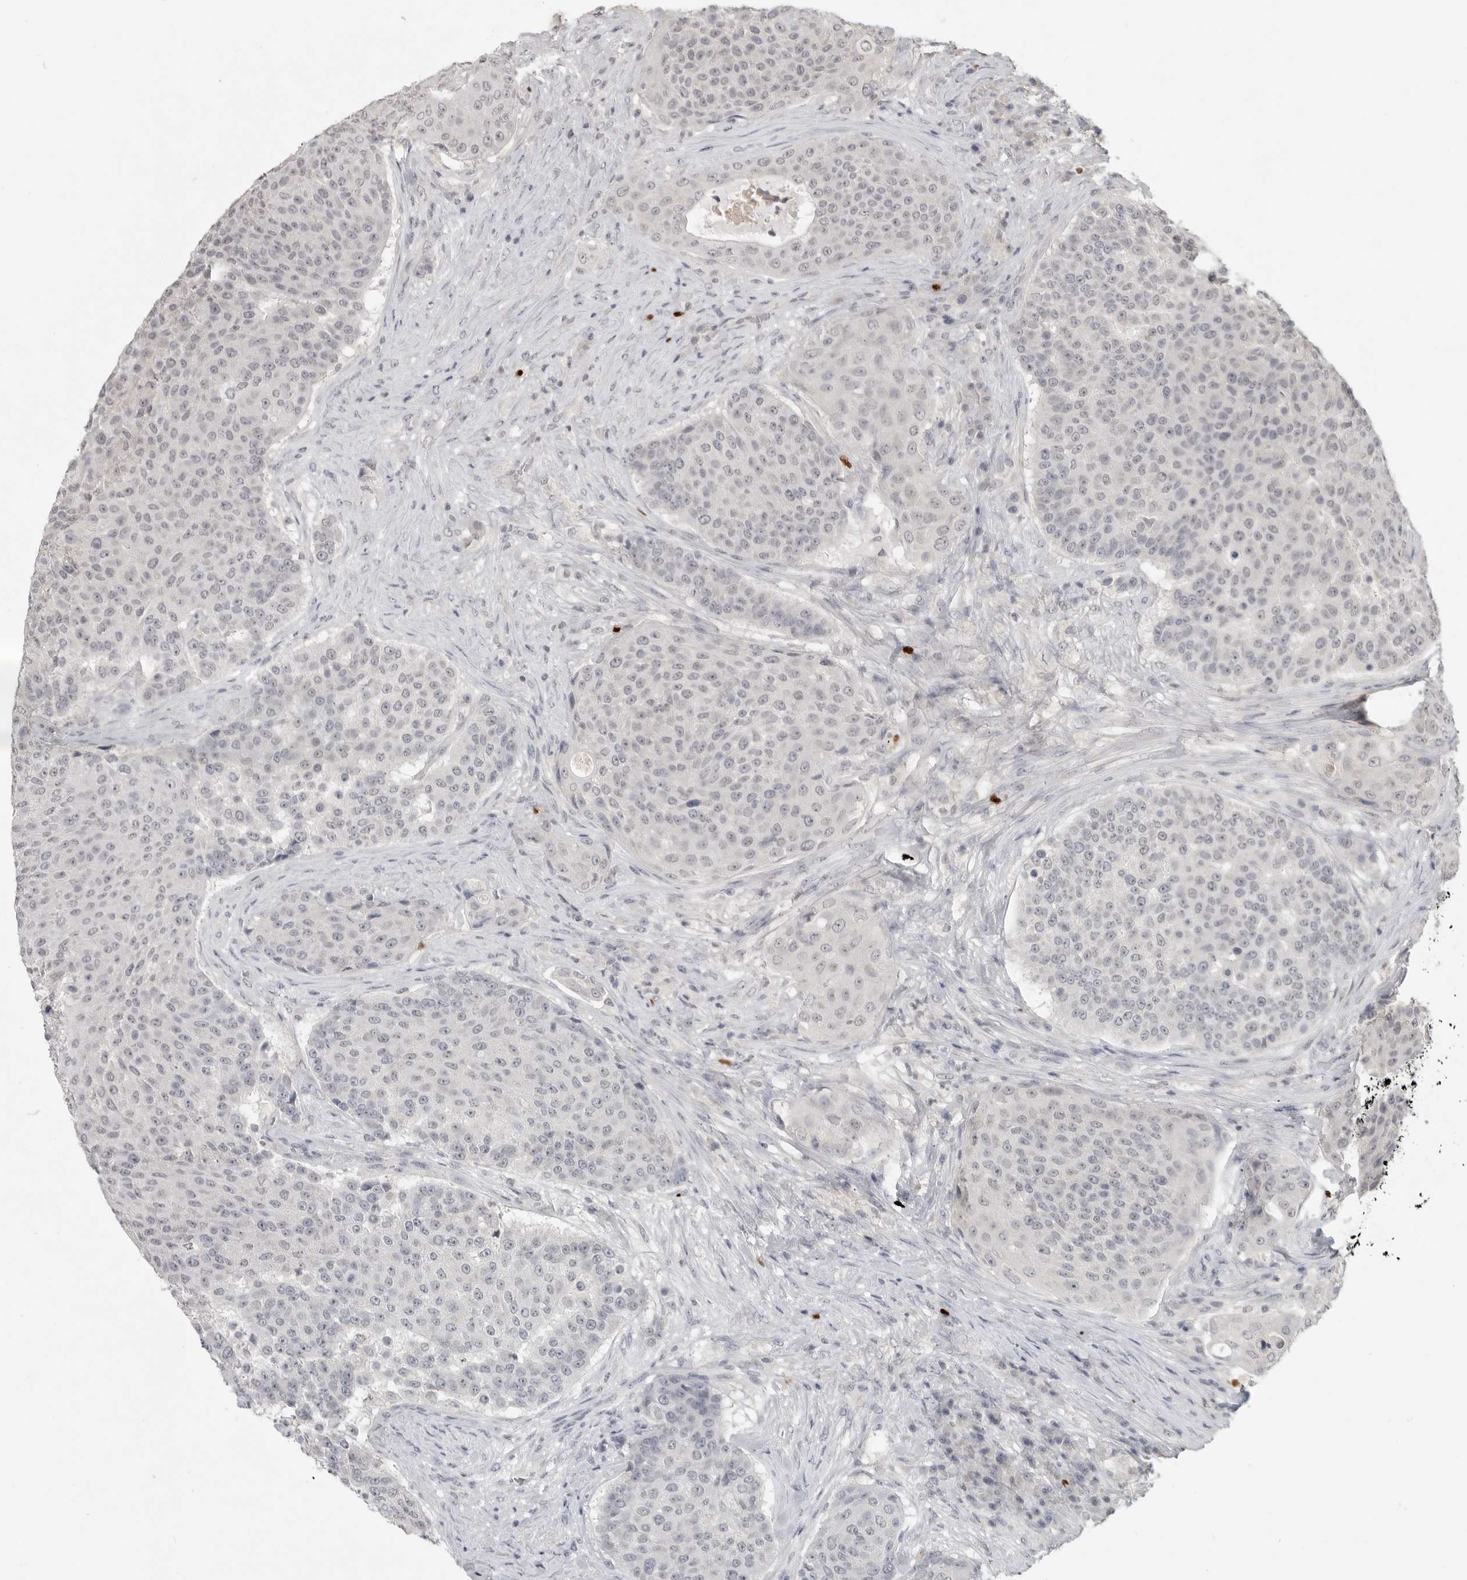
{"staining": {"intensity": "negative", "quantity": "none", "location": "none"}, "tissue": "urothelial cancer", "cell_type": "Tumor cells", "image_type": "cancer", "snomed": [{"axis": "morphology", "description": "Urothelial carcinoma, High grade"}, {"axis": "topography", "description": "Urinary bladder"}], "caption": "The micrograph displays no staining of tumor cells in urothelial carcinoma (high-grade).", "gene": "FOXP3", "patient": {"sex": "female", "age": 63}}